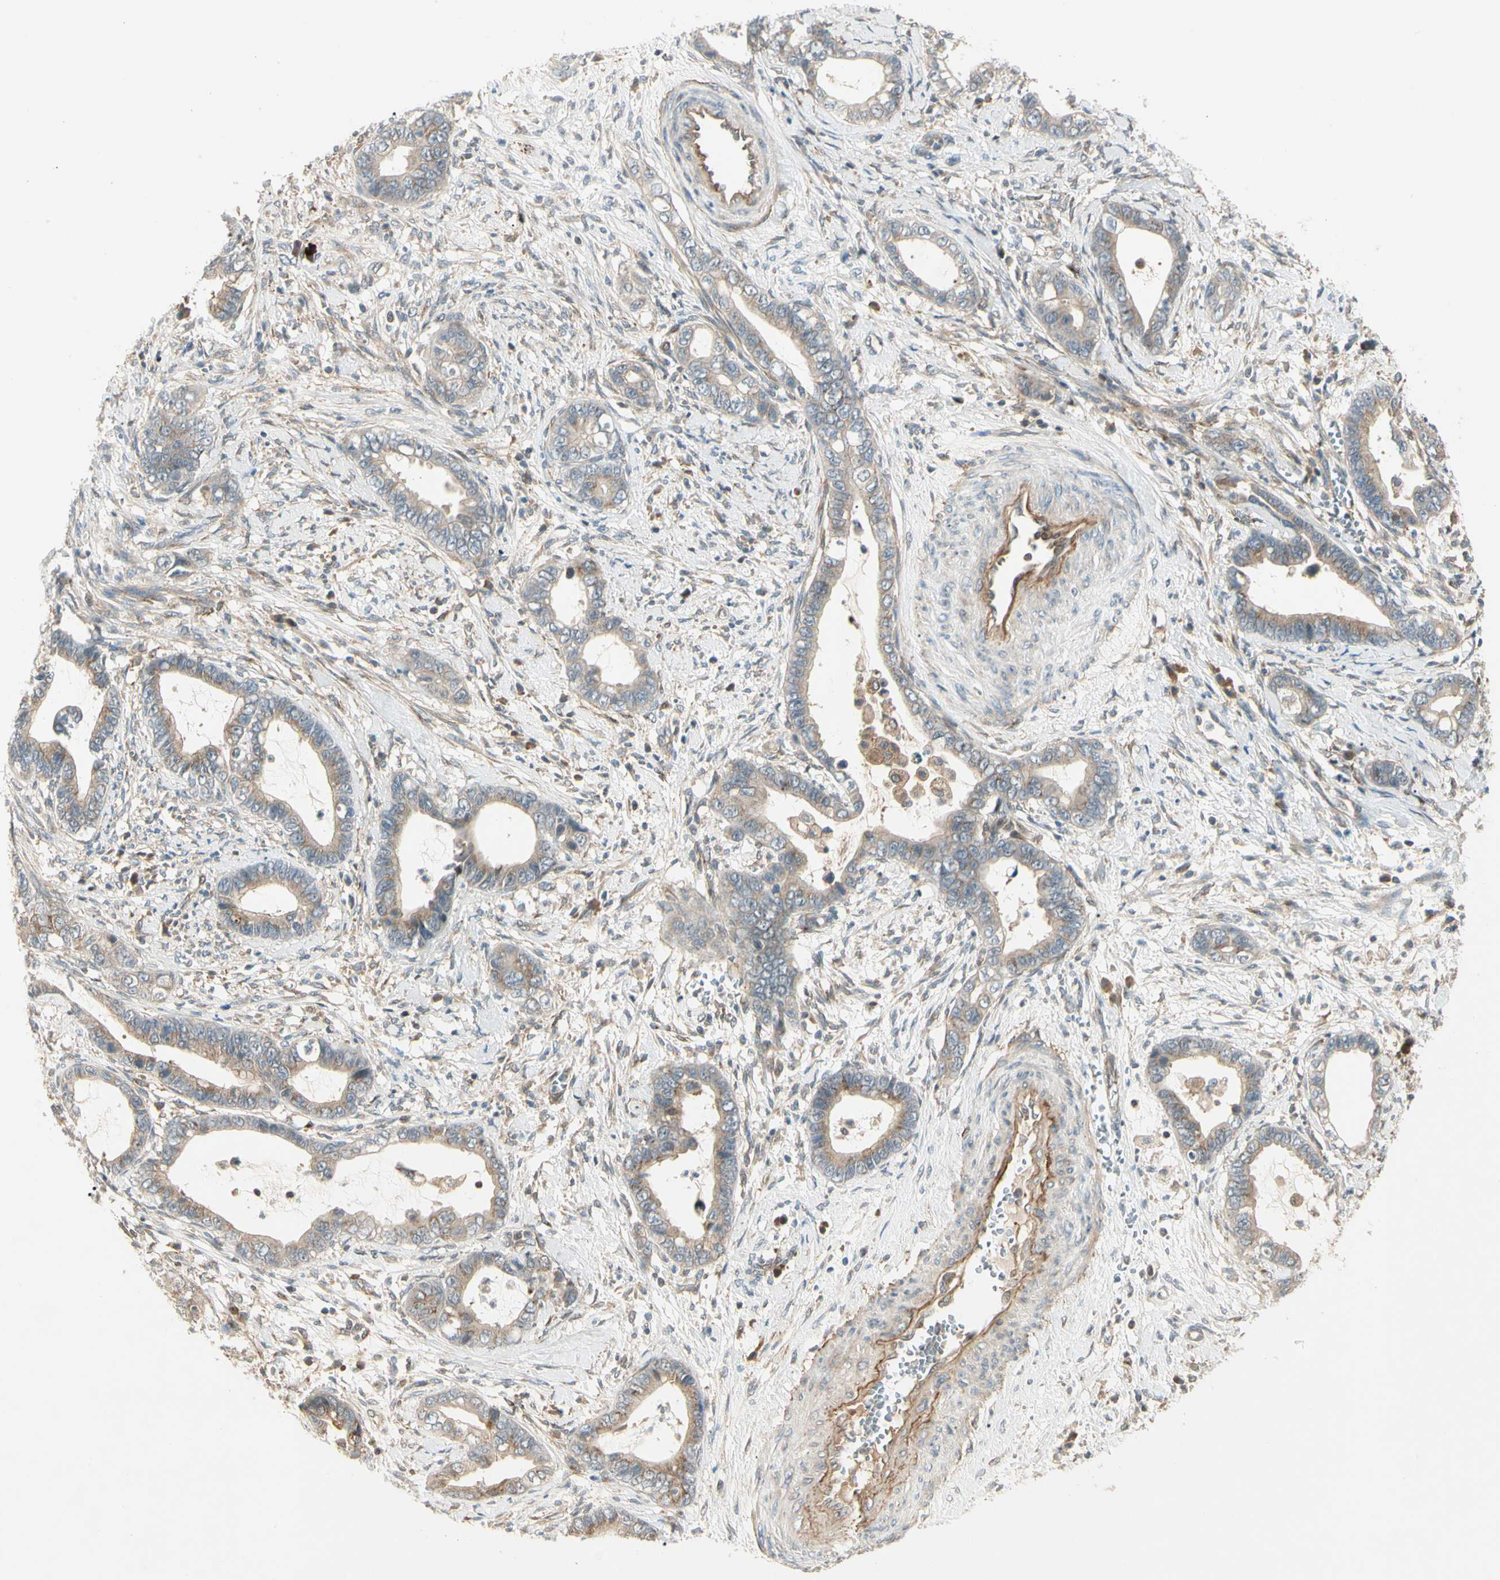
{"staining": {"intensity": "moderate", "quantity": ">75%", "location": "cytoplasmic/membranous"}, "tissue": "cervical cancer", "cell_type": "Tumor cells", "image_type": "cancer", "snomed": [{"axis": "morphology", "description": "Adenocarcinoma, NOS"}, {"axis": "topography", "description": "Cervix"}], "caption": "The micrograph demonstrates immunohistochemical staining of adenocarcinoma (cervical). There is moderate cytoplasmic/membranous expression is seen in about >75% of tumor cells.", "gene": "F2R", "patient": {"sex": "female", "age": 44}}